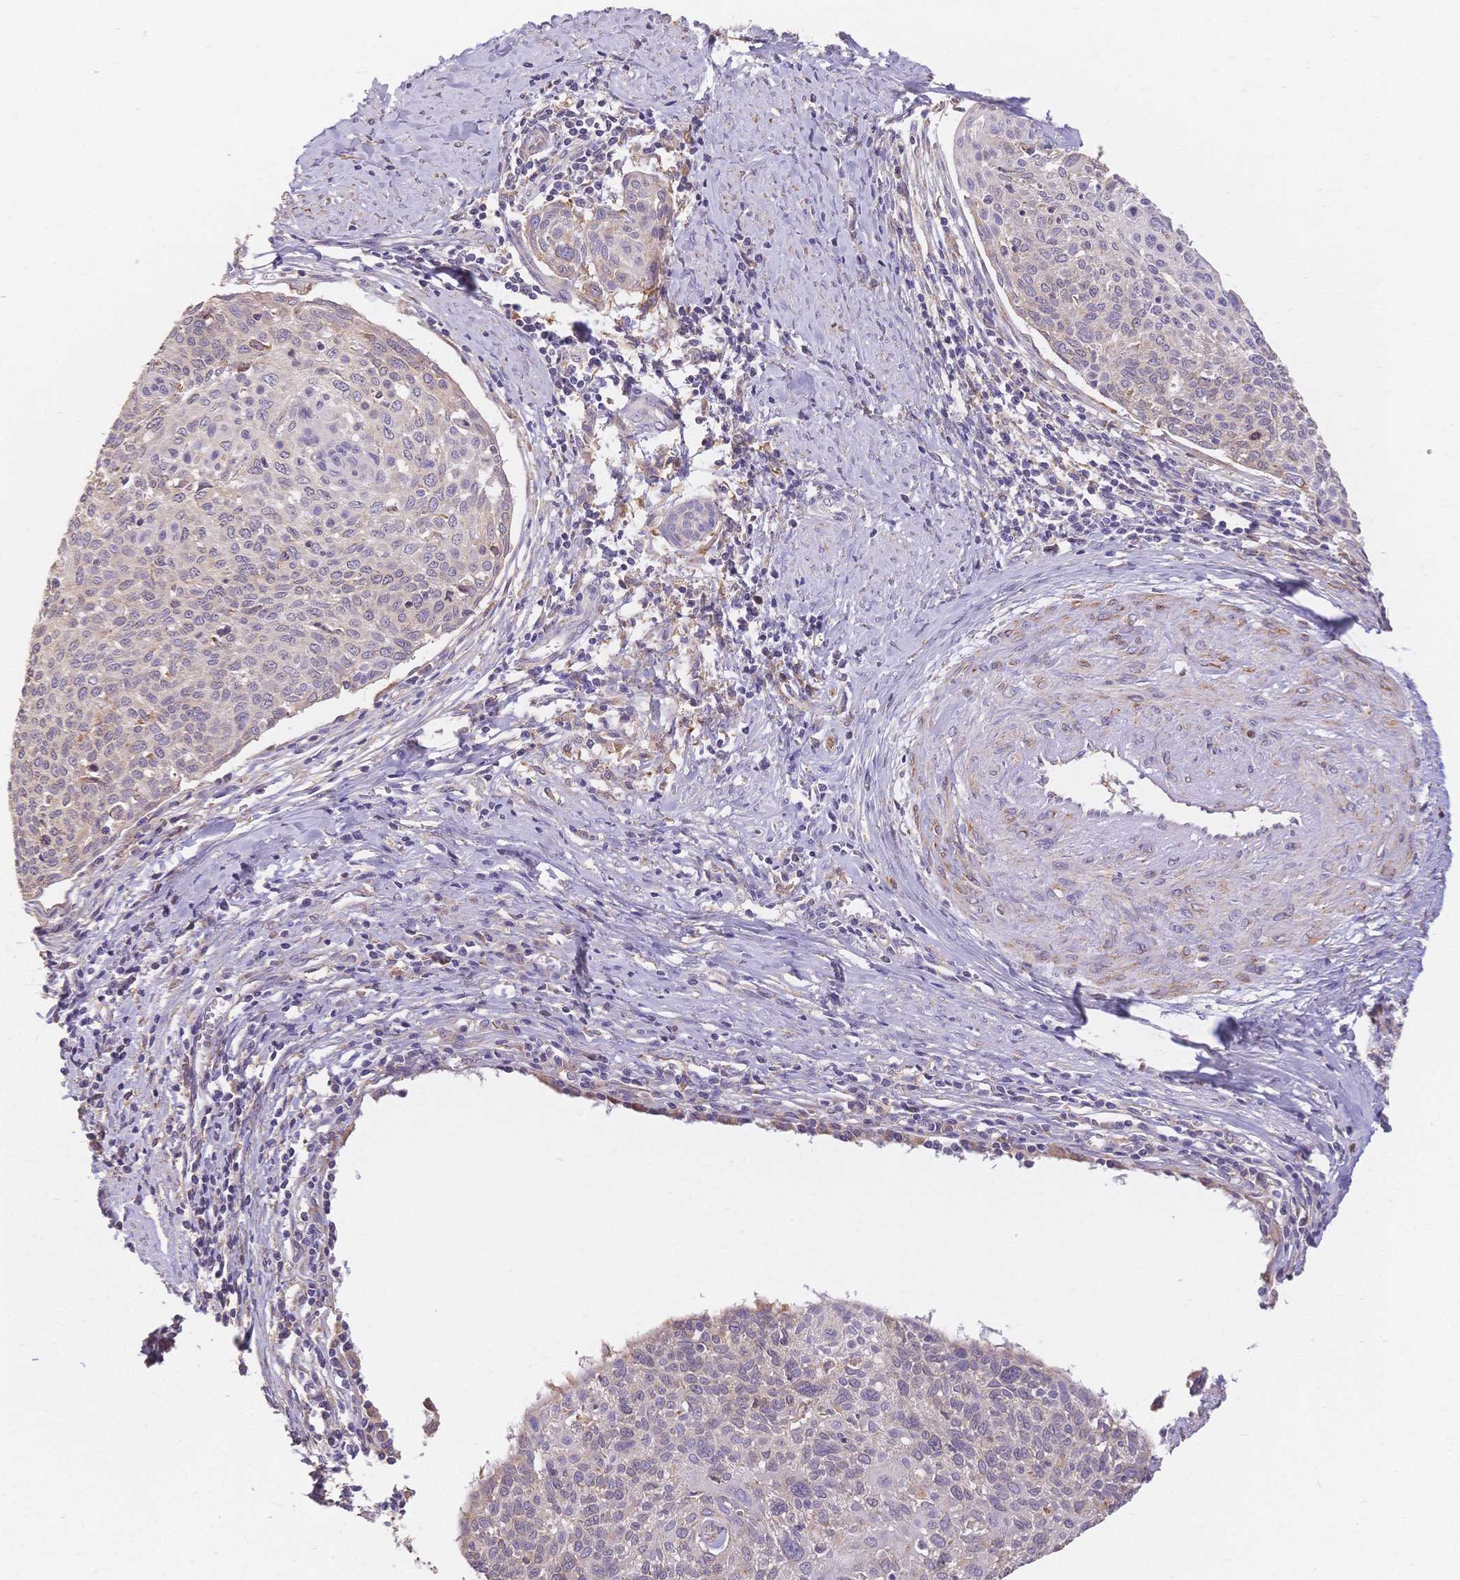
{"staining": {"intensity": "negative", "quantity": "none", "location": "none"}, "tissue": "cervical cancer", "cell_type": "Tumor cells", "image_type": "cancer", "snomed": [{"axis": "morphology", "description": "Squamous cell carcinoma, NOS"}, {"axis": "topography", "description": "Cervix"}], "caption": "Image shows no significant protein positivity in tumor cells of cervical cancer (squamous cell carcinoma).", "gene": "HS3ST5", "patient": {"sex": "female", "age": 49}}